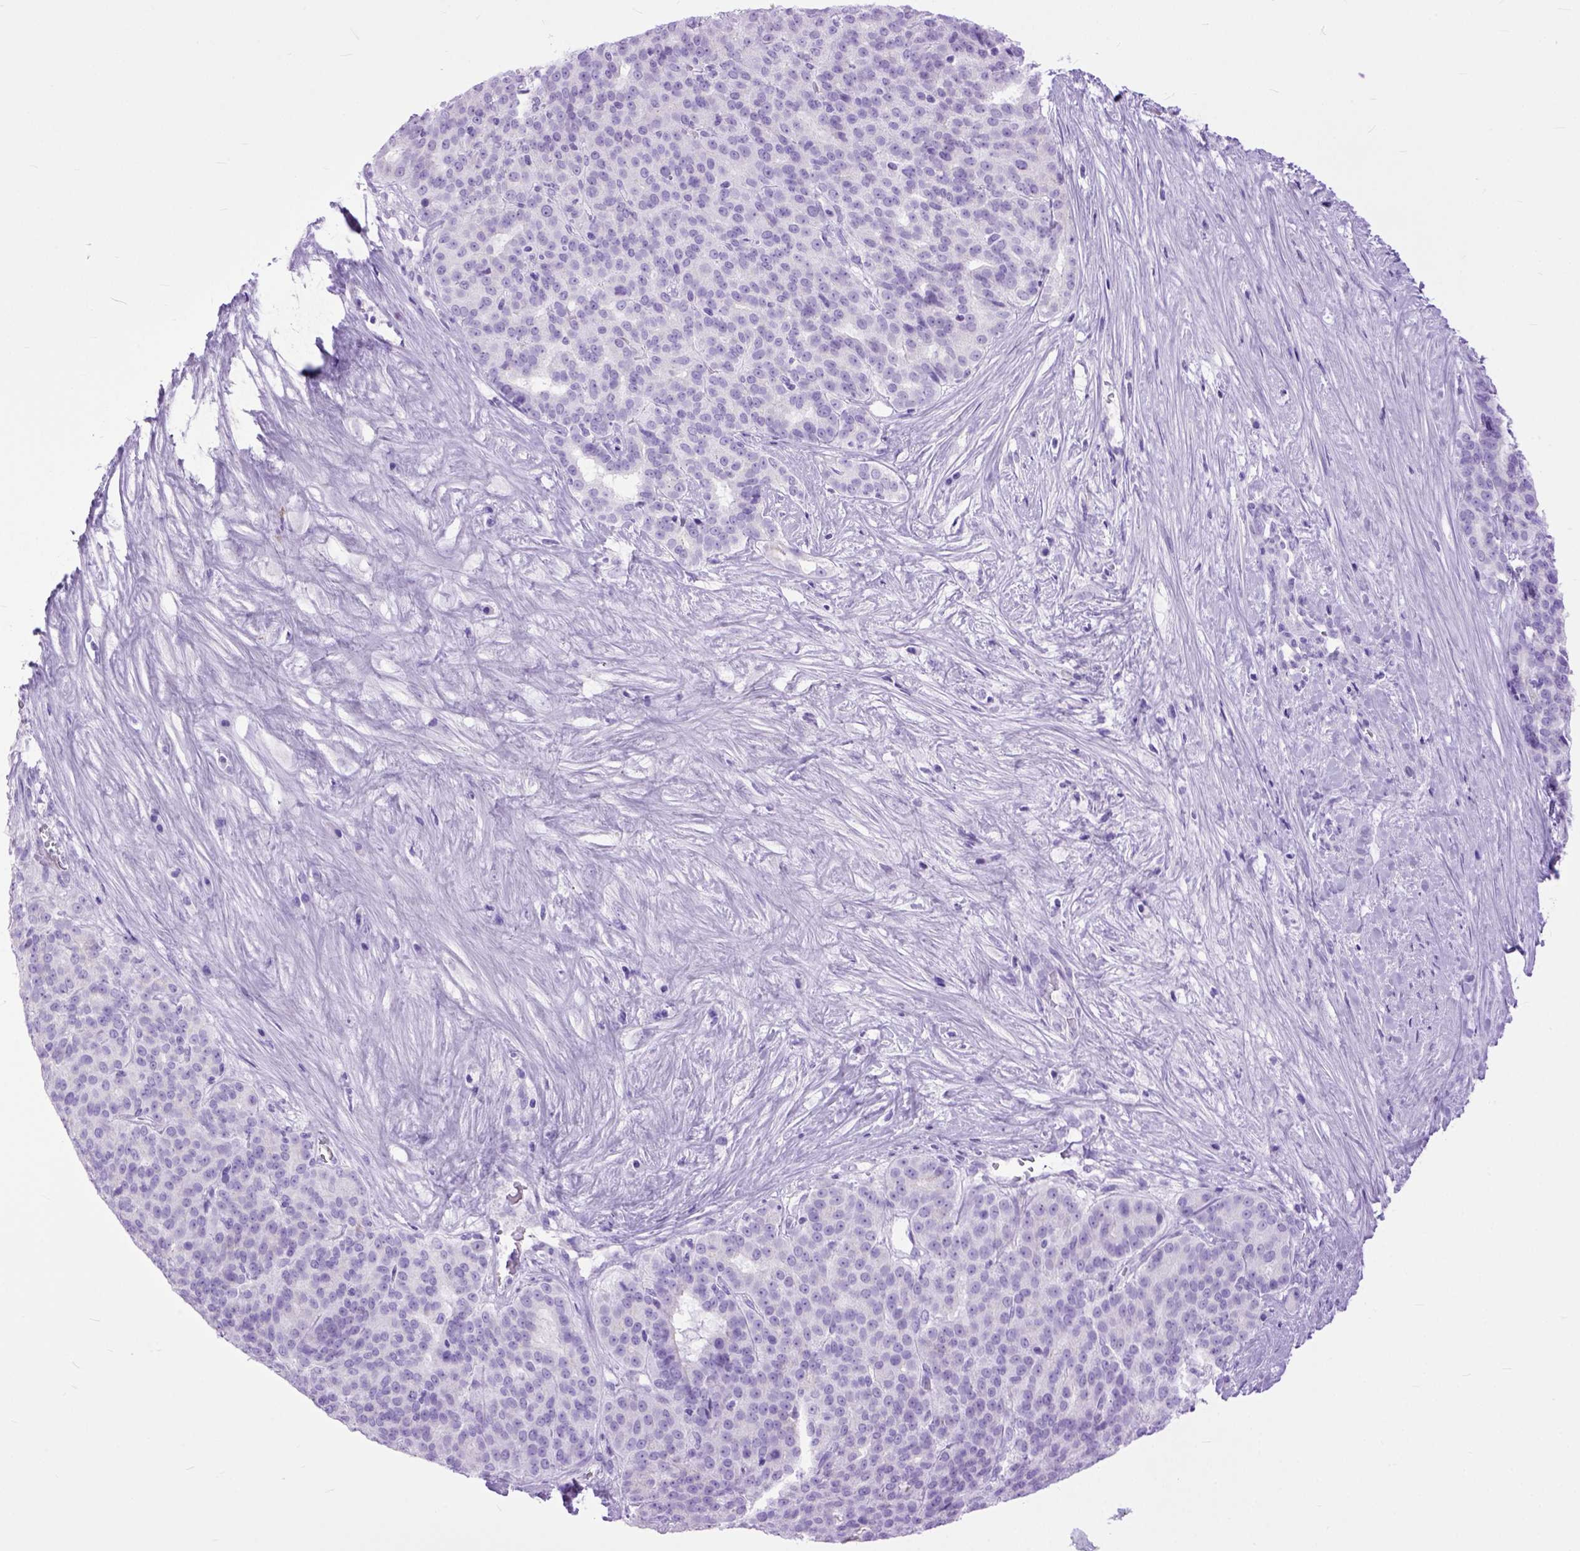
{"staining": {"intensity": "negative", "quantity": "none", "location": "none"}, "tissue": "liver cancer", "cell_type": "Tumor cells", "image_type": "cancer", "snomed": [{"axis": "morphology", "description": "Cholangiocarcinoma"}, {"axis": "topography", "description": "Liver"}], "caption": "A micrograph of human liver cholangiocarcinoma is negative for staining in tumor cells.", "gene": "GNGT1", "patient": {"sex": "female", "age": 47}}